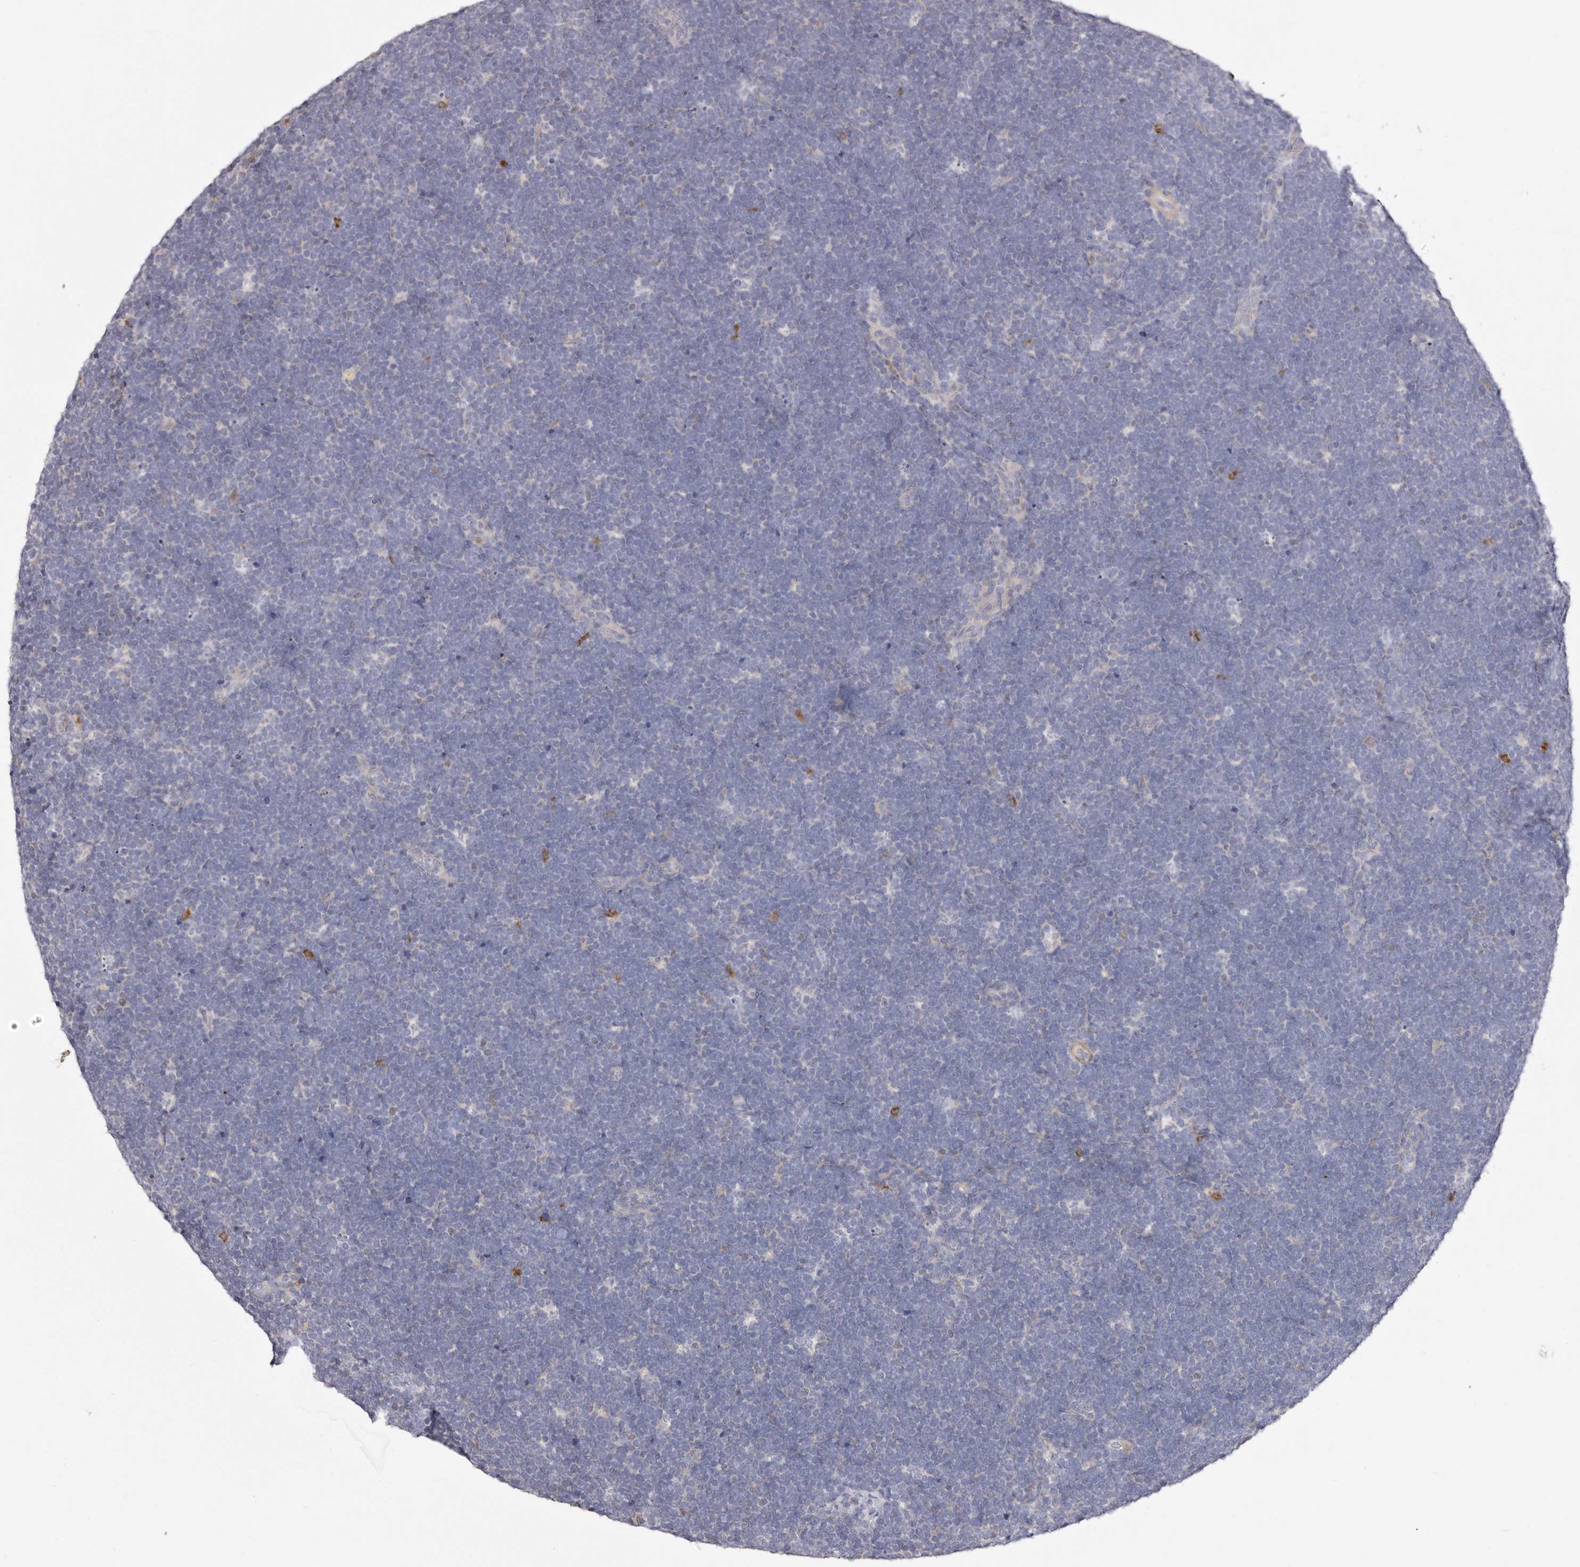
{"staining": {"intensity": "negative", "quantity": "none", "location": "none"}, "tissue": "lymphoma", "cell_type": "Tumor cells", "image_type": "cancer", "snomed": [{"axis": "morphology", "description": "Malignant lymphoma, non-Hodgkin's type, High grade"}, {"axis": "topography", "description": "Lymph node"}], "caption": "Lymphoma stained for a protein using immunohistochemistry reveals no positivity tumor cells.", "gene": "S1PR5", "patient": {"sex": "male", "age": 13}}